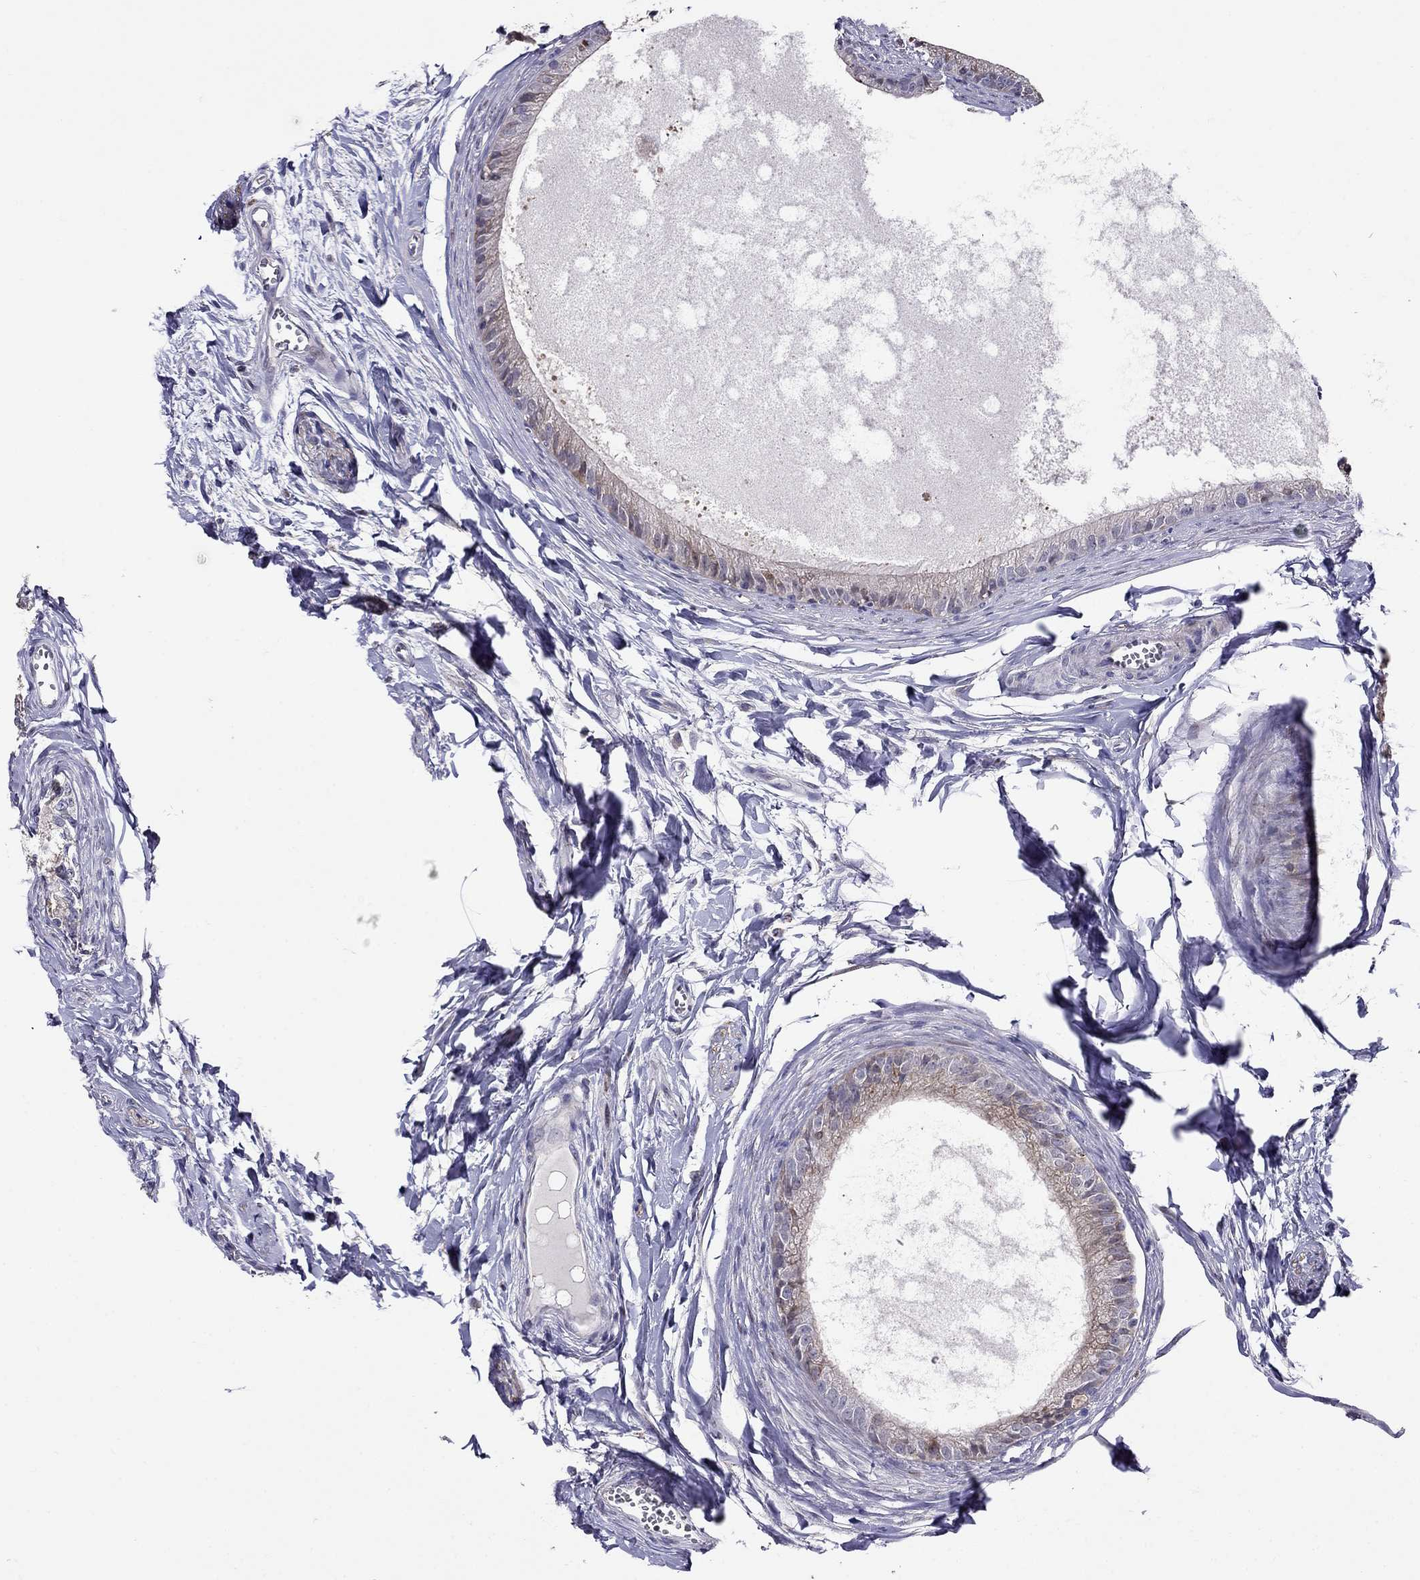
{"staining": {"intensity": "moderate", "quantity": ">75%", "location": "cytoplasmic/membranous"}, "tissue": "epididymis", "cell_type": "Glandular cells", "image_type": "normal", "snomed": [{"axis": "morphology", "description": "Normal tissue, NOS"}, {"axis": "topography", "description": "Epididymis"}], "caption": "Immunohistochemistry image of normal epididymis: human epididymis stained using immunohistochemistry exhibits medium levels of moderate protein expression localized specifically in the cytoplasmic/membranous of glandular cells, appearing as a cytoplasmic/membranous brown color.", "gene": "MAGEB4", "patient": {"sex": "male", "age": 51}}